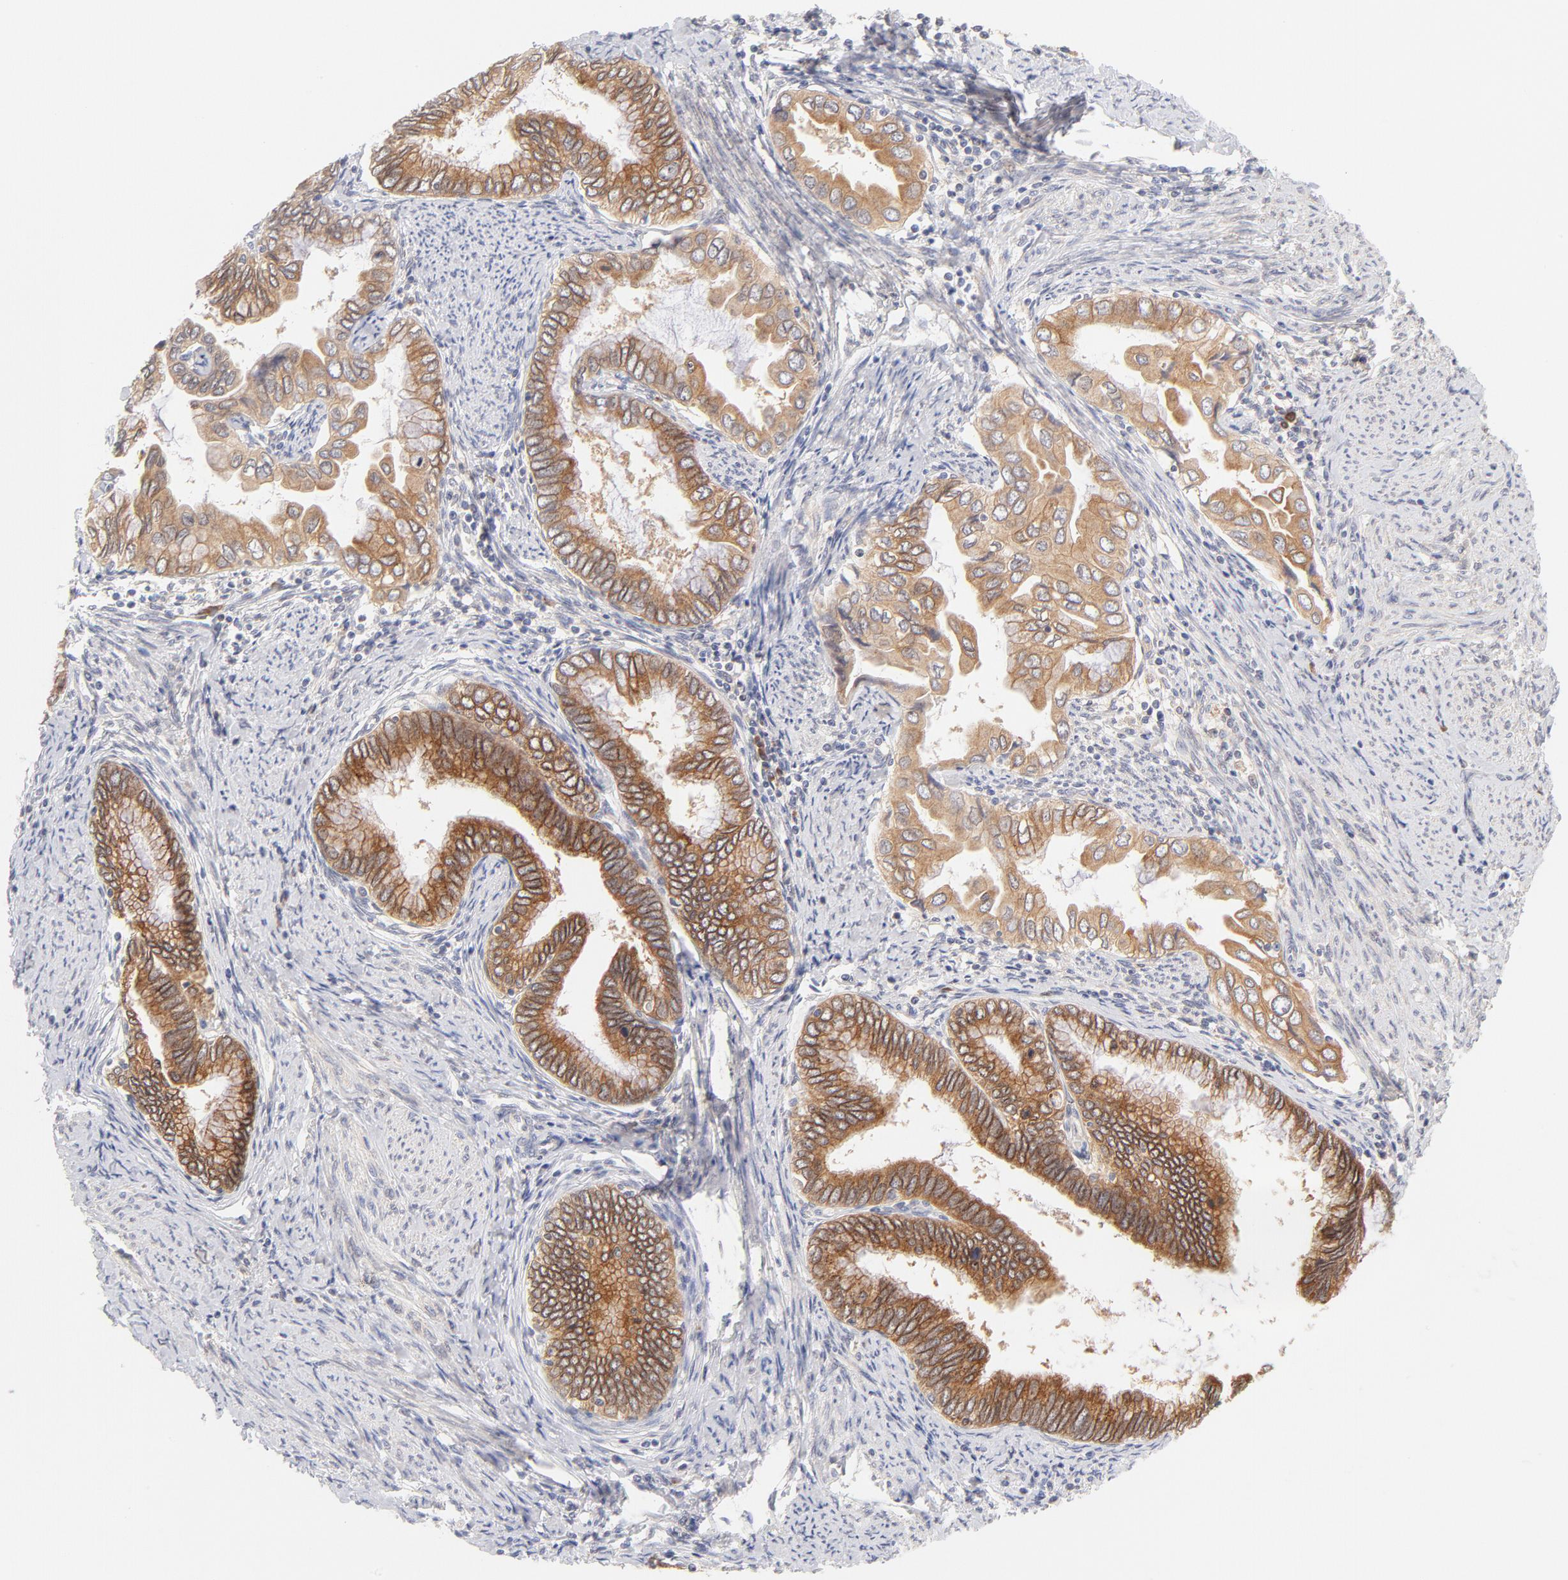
{"staining": {"intensity": "moderate", "quantity": ">75%", "location": "cytoplasmic/membranous"}, "tissue": "cervical cancer", "cell_type": "Tumor cells", "image_type": "cancer", "snomed": [{"axis": "morphology", "description": "Adenocarcinoma, NOS"}, {"axis": "topography", "description": "Cervix"}], "caption": "Immunohistochemical staining of adenocarcinoma (cervical) demonstrates medium levels of moderate cytoplasmic/membranous expression in about >75% of tumor cells.", "gene": "RPS6KA1", "patient": {"sex": "female", "age": 49}}